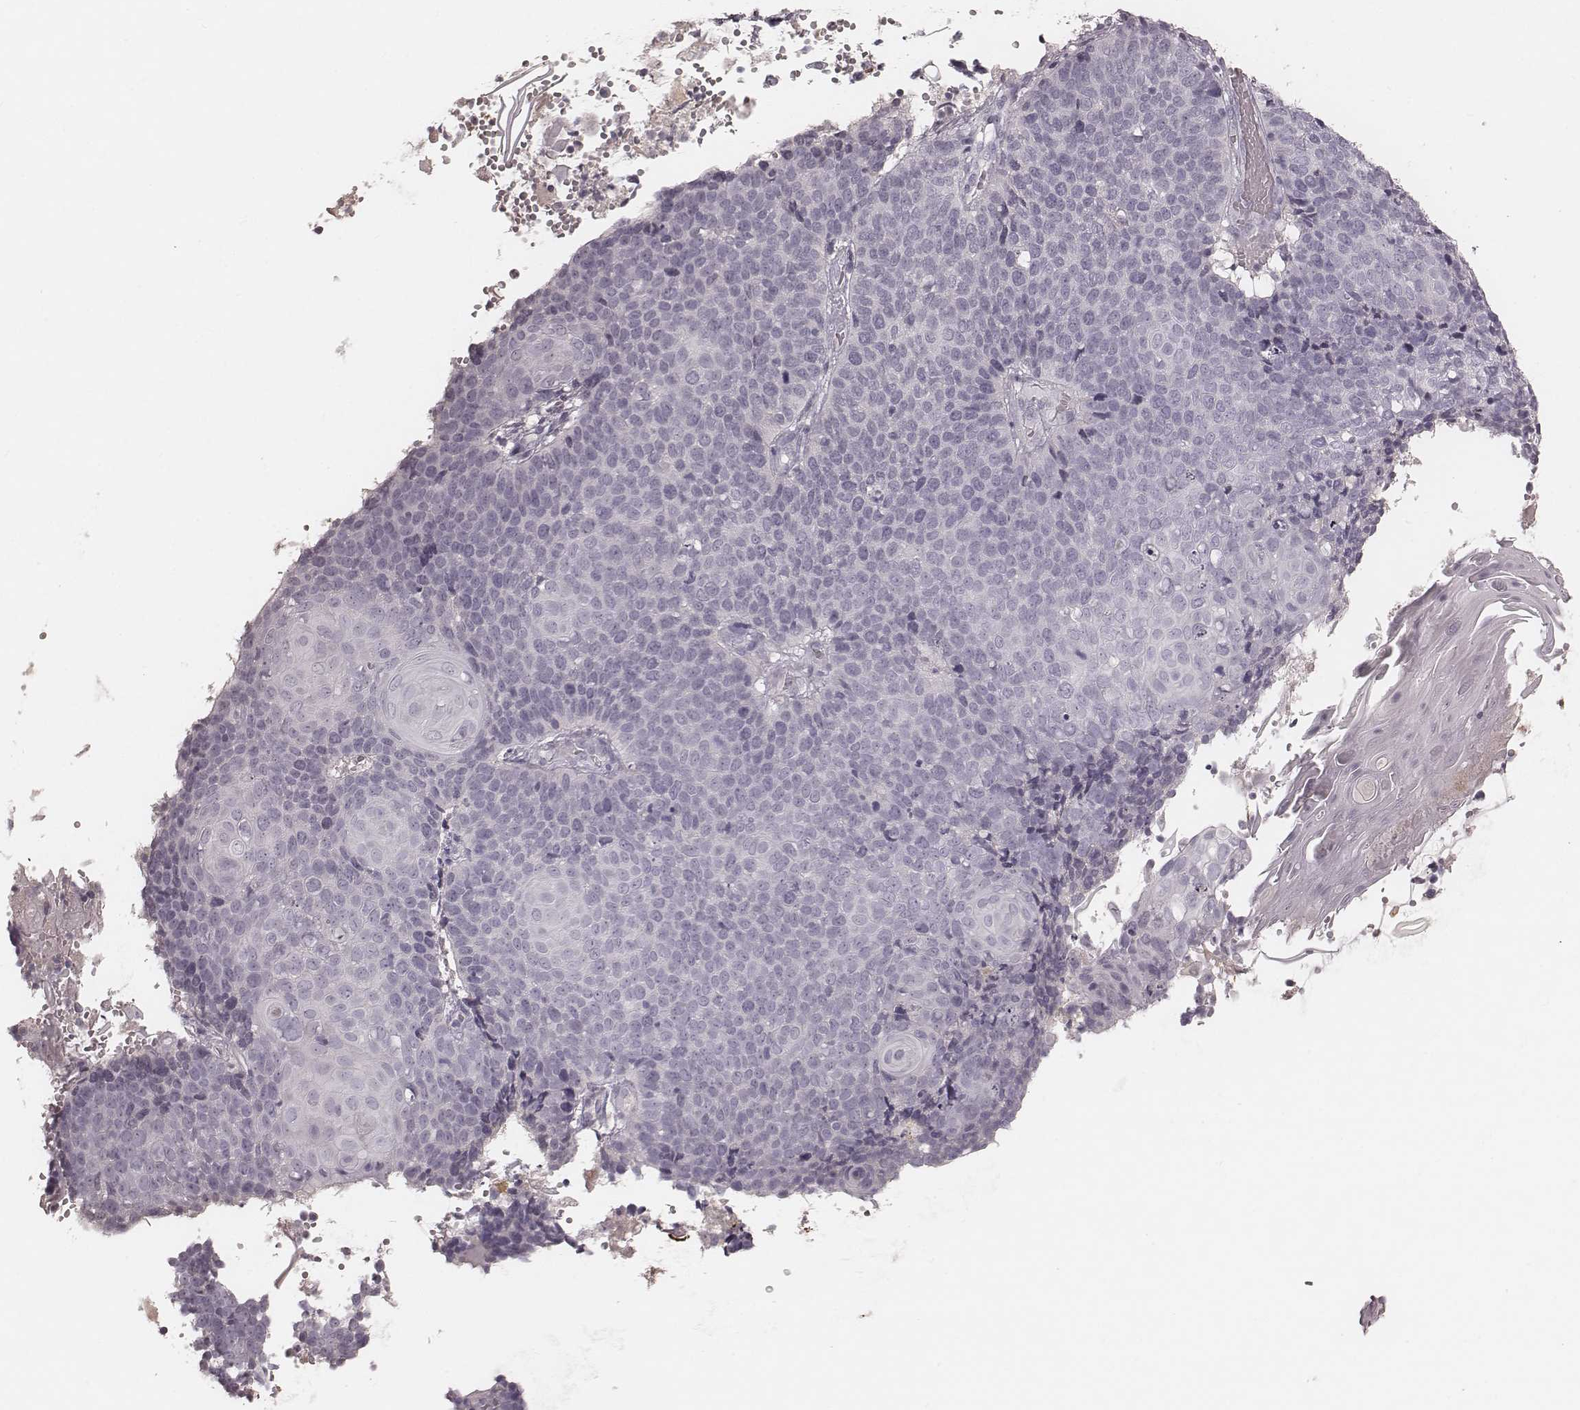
{"staining": {"intensity": "negative", "quantity": "none", "location": "none"}, "tissue": "cervical cancer", "cell_type": "Tumor cells", "image_type": "cancer", "snomed": [{"axis": "morphology", "description": "Squamous cell carcinoma, NOS"}, {"axis": "topography", "description": "Cervix"}], "caption": "Immunohistochemistry of squamous cell carcinoma (cervical) exhibits no staining in tumor cells.", "gene": "SMIM24", "patient": {"sex": "female", "age": 39}}